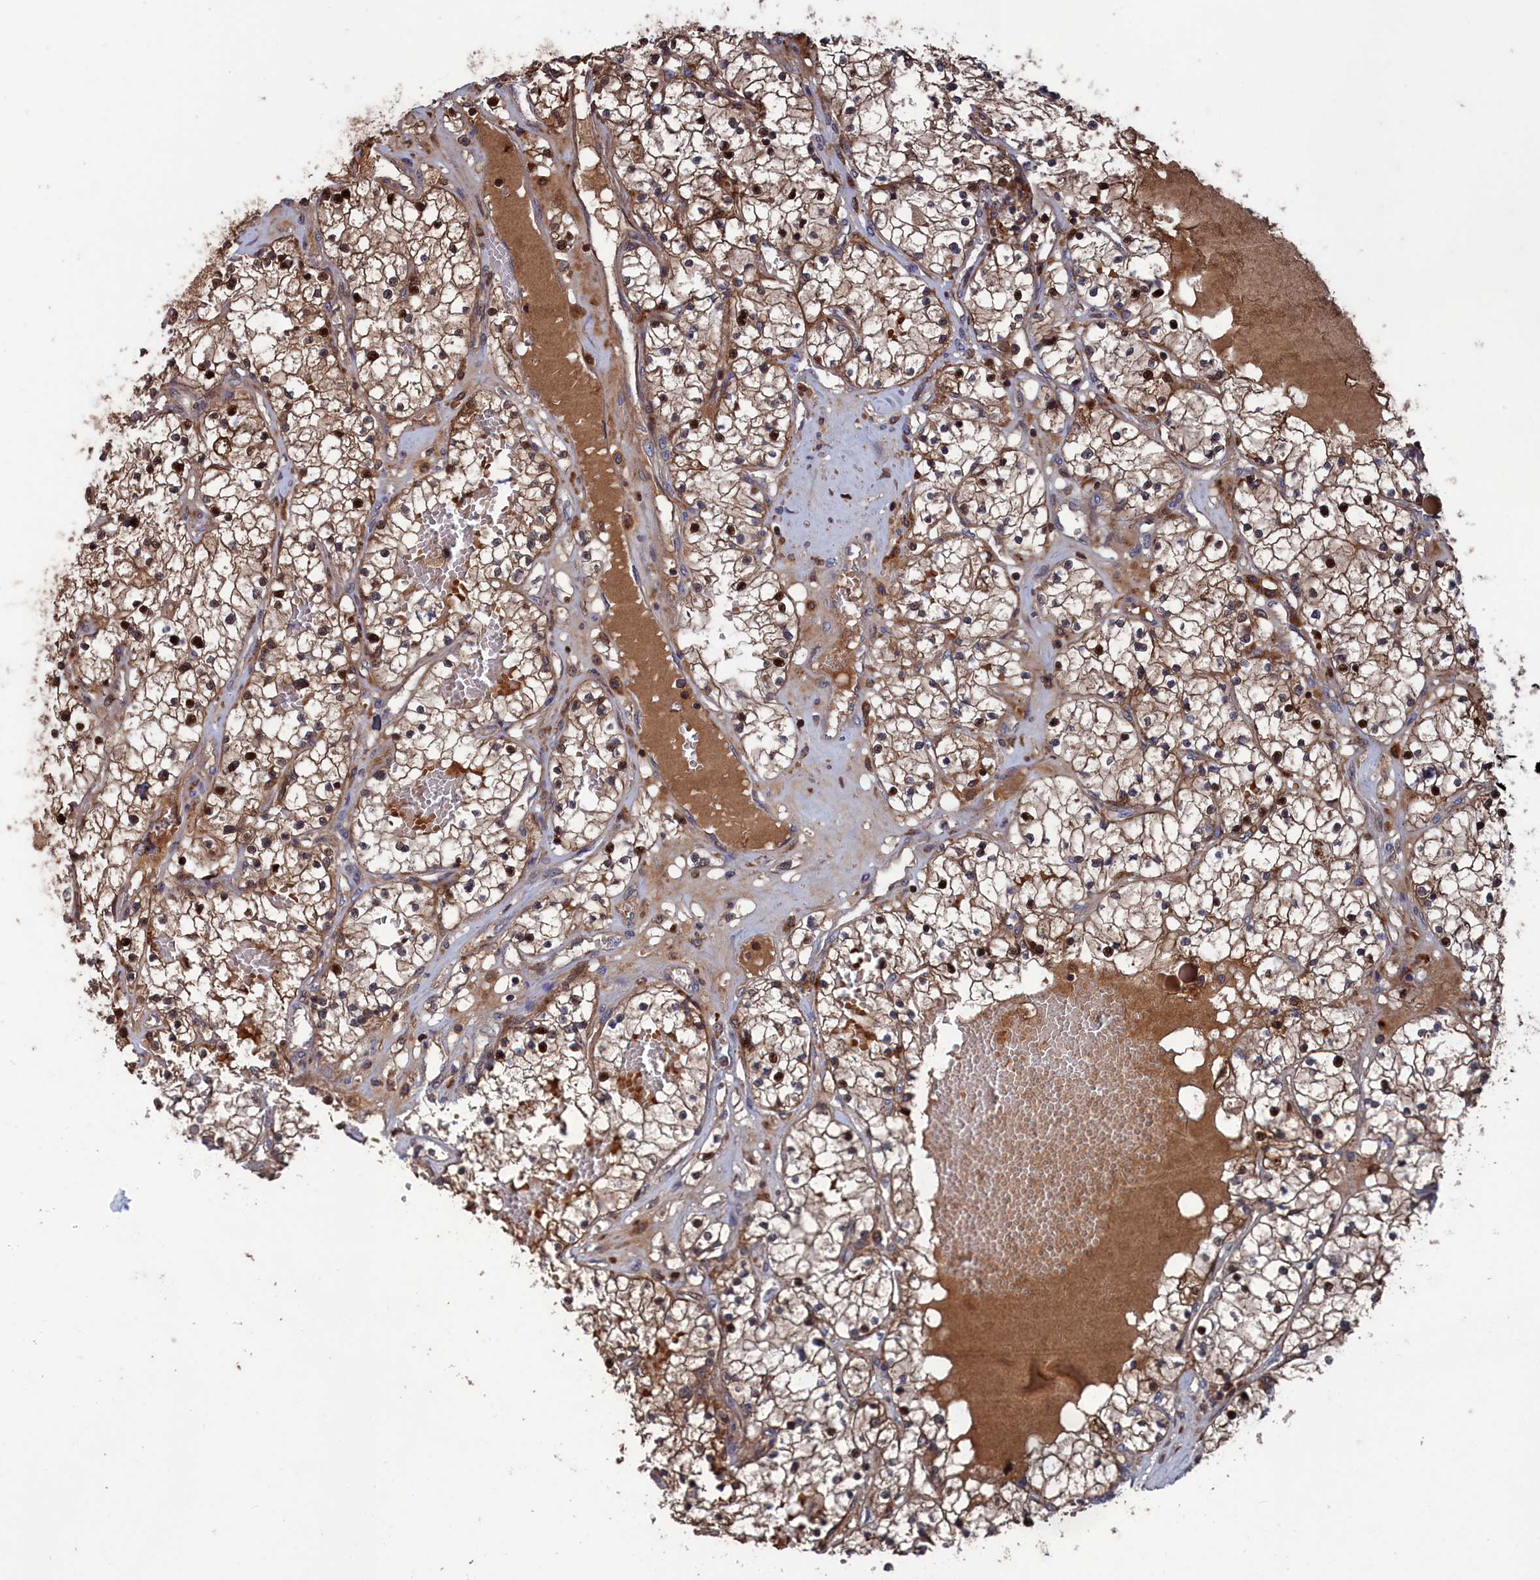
{"staining": {"intensity": "moderate", "quantity": ">75%", "location": "cytoplasmic/membranous,nuclear"}, "tissue": "renal cancer", "cell_type": "Tumor cells", "image_type": "cancer", "snomed": [{"axis": "morphology", "description": "Normal tissue, NOS"}, {"axis": "morphology", "description": "Adenocarcinoma, NOS"}, {"axis": "topography", "description": "Kidney"}], "caption": "Protein expression analysis of adenocarcinoma (renal) displays moderate cytoplasmic/membranous and nuclear expression in about >75% of tumor cells.", "gene": "PLA2G15", "patient": {"sex": "male", "age": 68}}